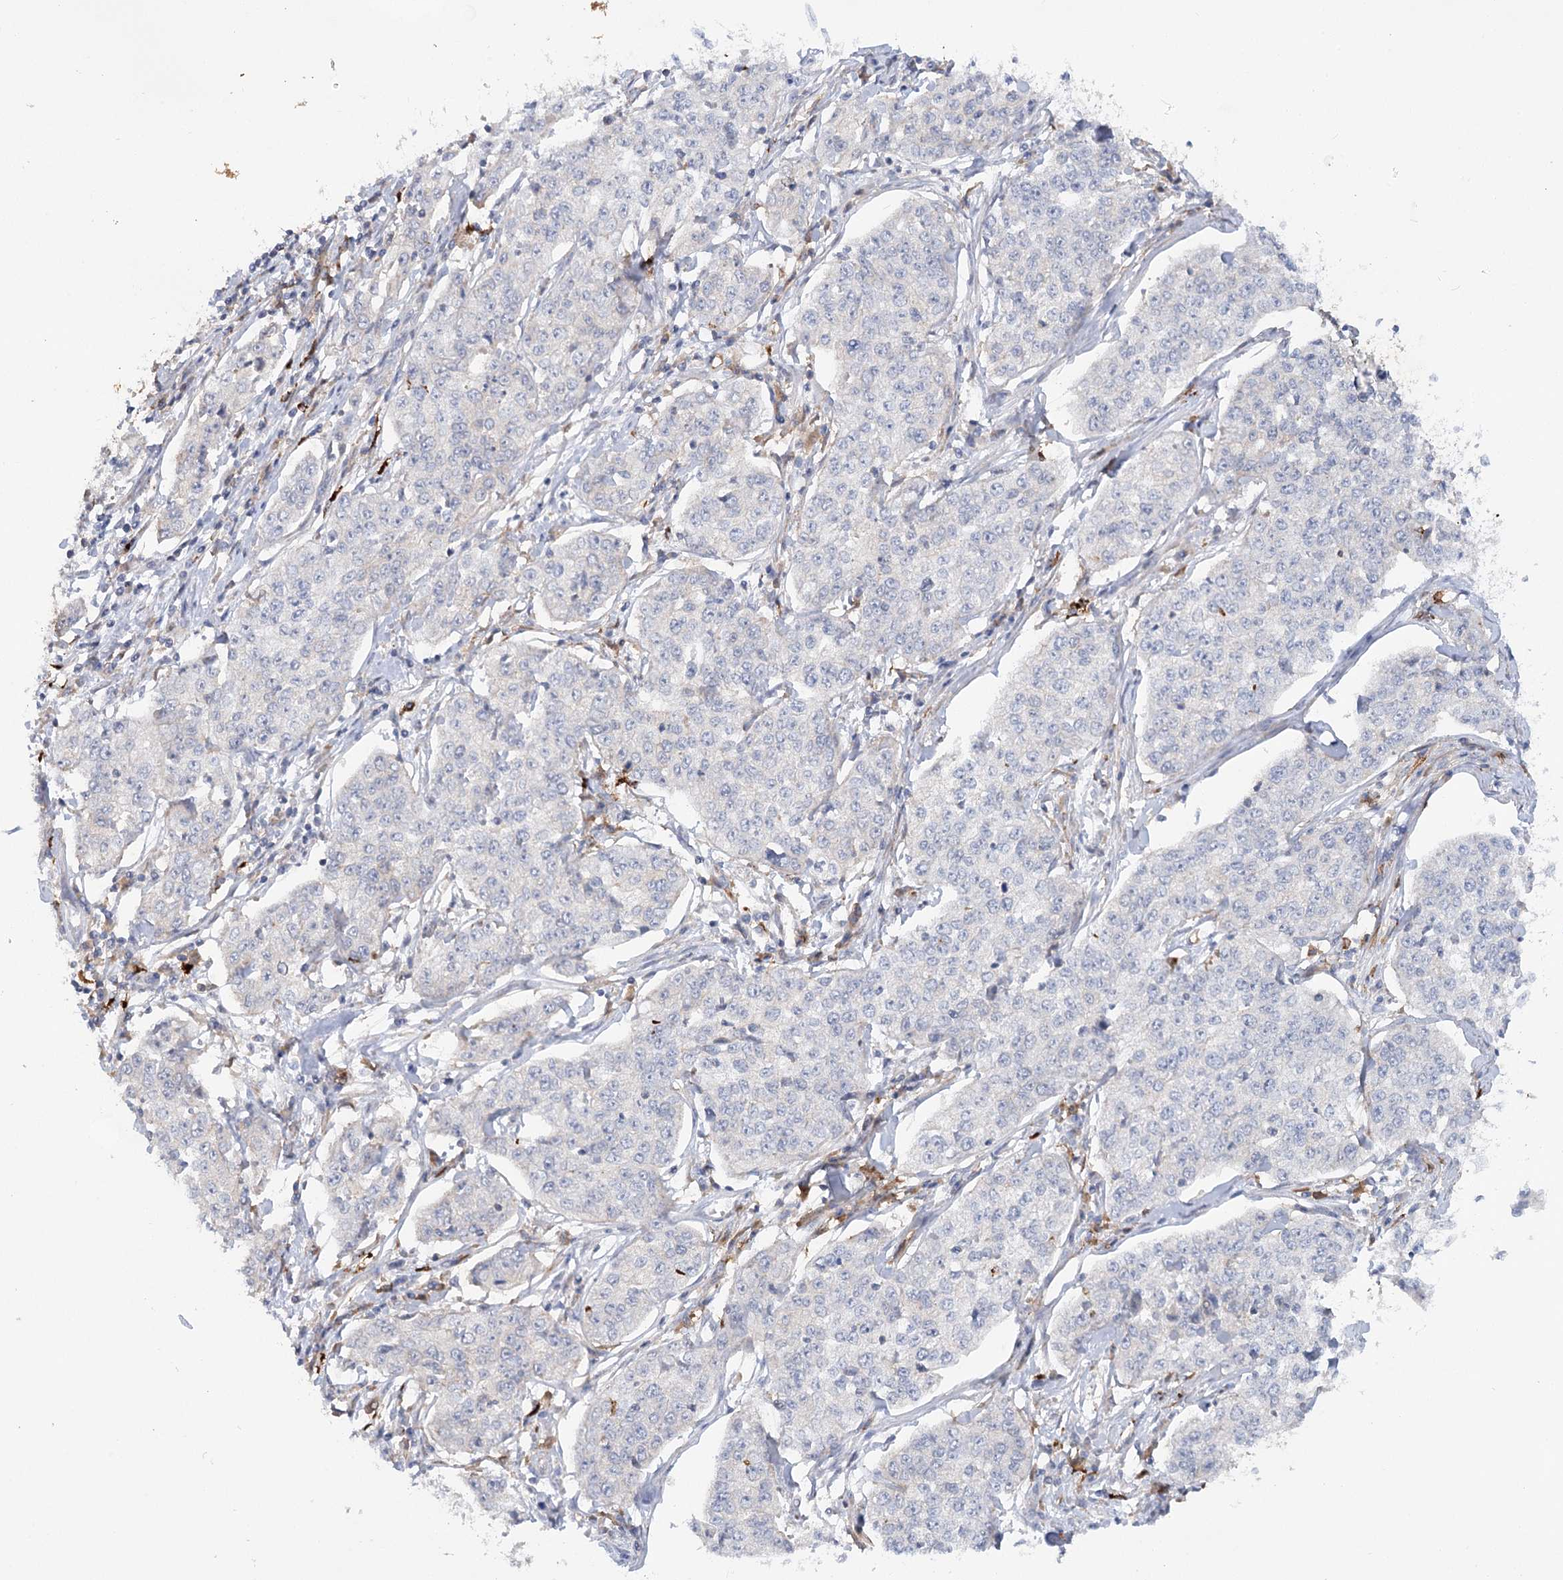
{"staining": {"intensity": "negative", "quantity": "none", "location": "none"}, "tissue": "cervical cancer", "cell_type": "Tumor cells", "image_type": "cancer", "snomed": [{"axis": "morphology", "description": "Squamous cell carcinoma, NOS"}, {"axis": "topography", "description": "Cervix"}], "caption": "High power microscopy photomicrograph of an IHC histopathology image of squamous cell carcinoma (cervical), revealing no significant positivity in tumor cells.", "gene": "SCN11A", "patient": {"sex": "female", "age": 35}}